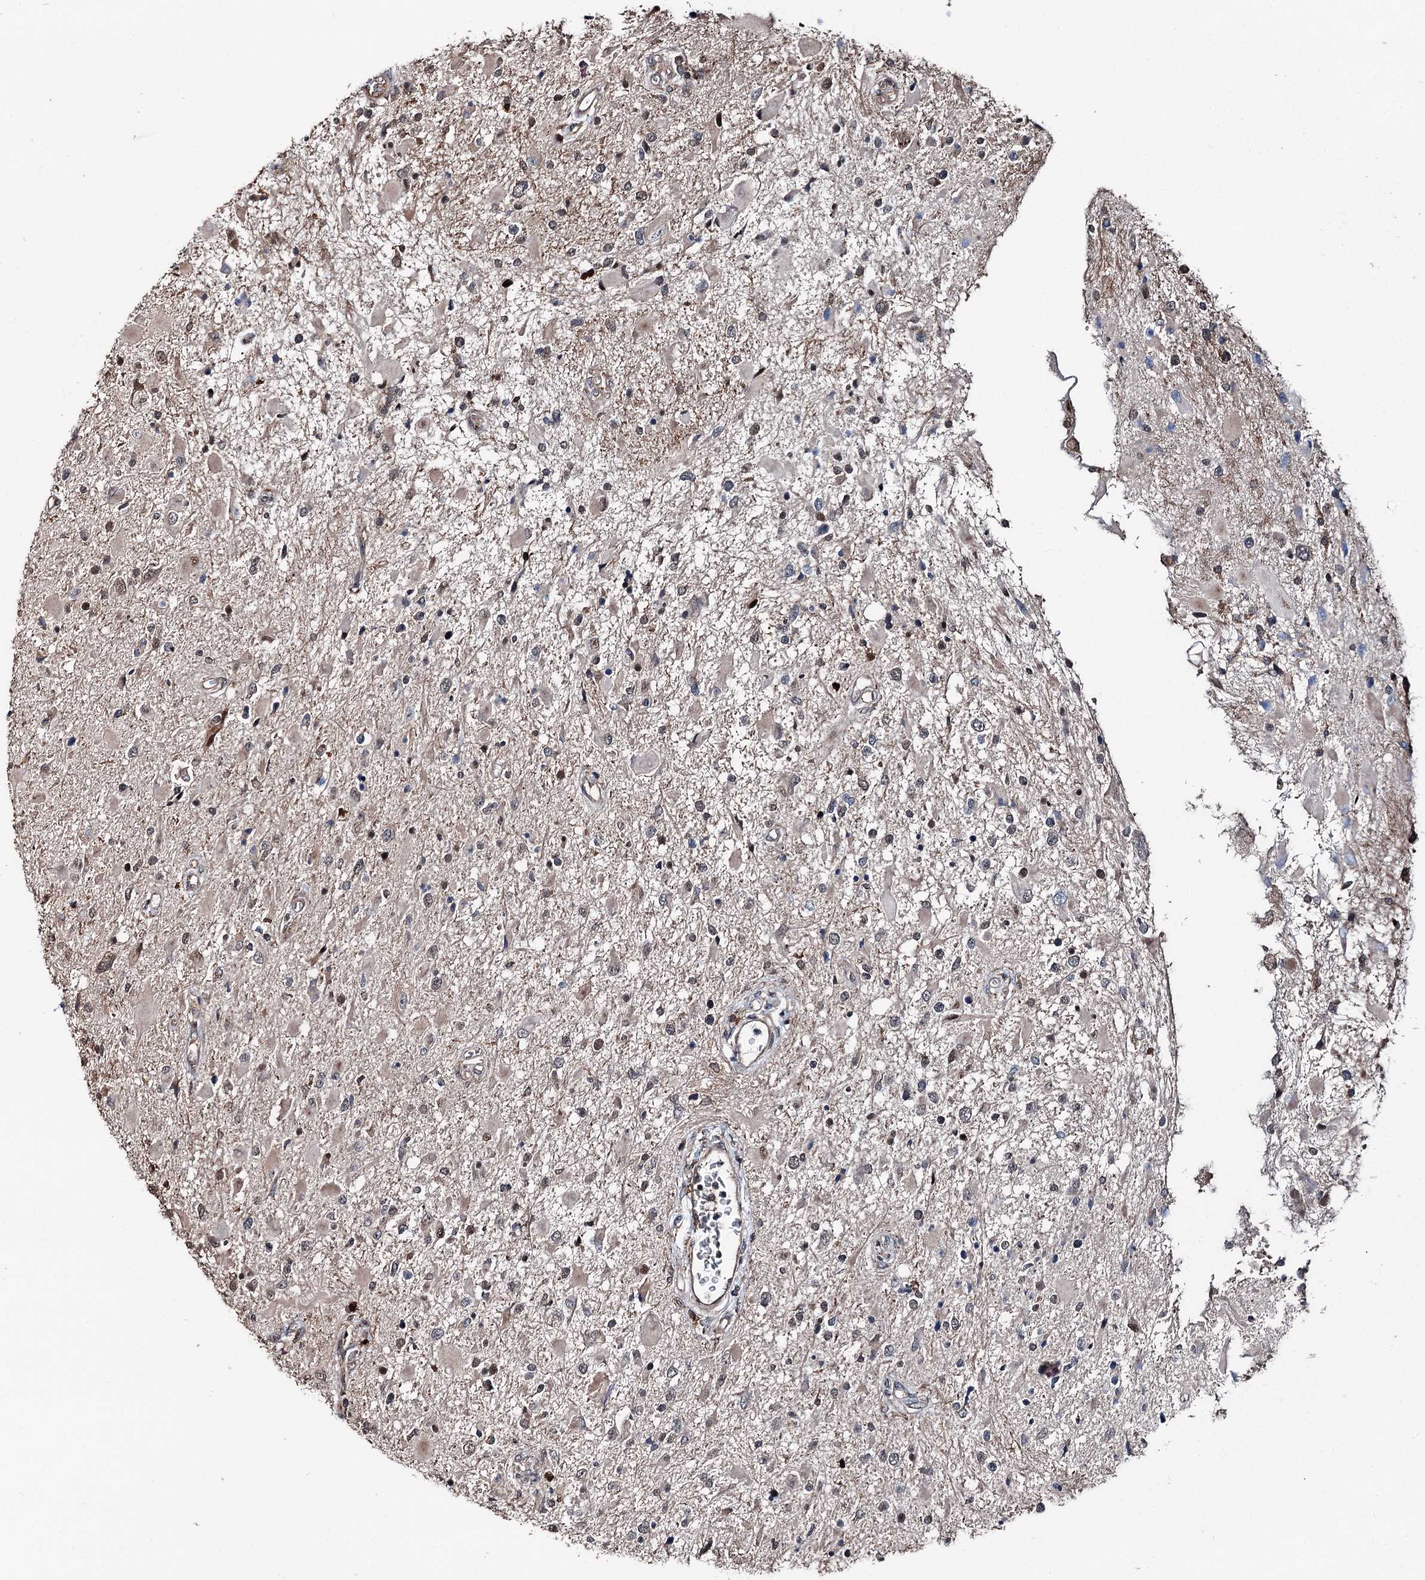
{"staining": {"intensity": "negative", "quantity": "none", "location": "none"}, "tissue": "glioma", "cell_type": "Tumor cells", "image_type": "cancer", "snomed": [{"axis": "morphology", "description": "Glioma, malignant, High grade"}, {"axis": "topography", "description": "Brain"}], "caption": "There is no significant staining in tumor cells of high-grade glioma (malignant).", "gene": "PSMD13", "patient": {"sex": "male", "age": 53}}